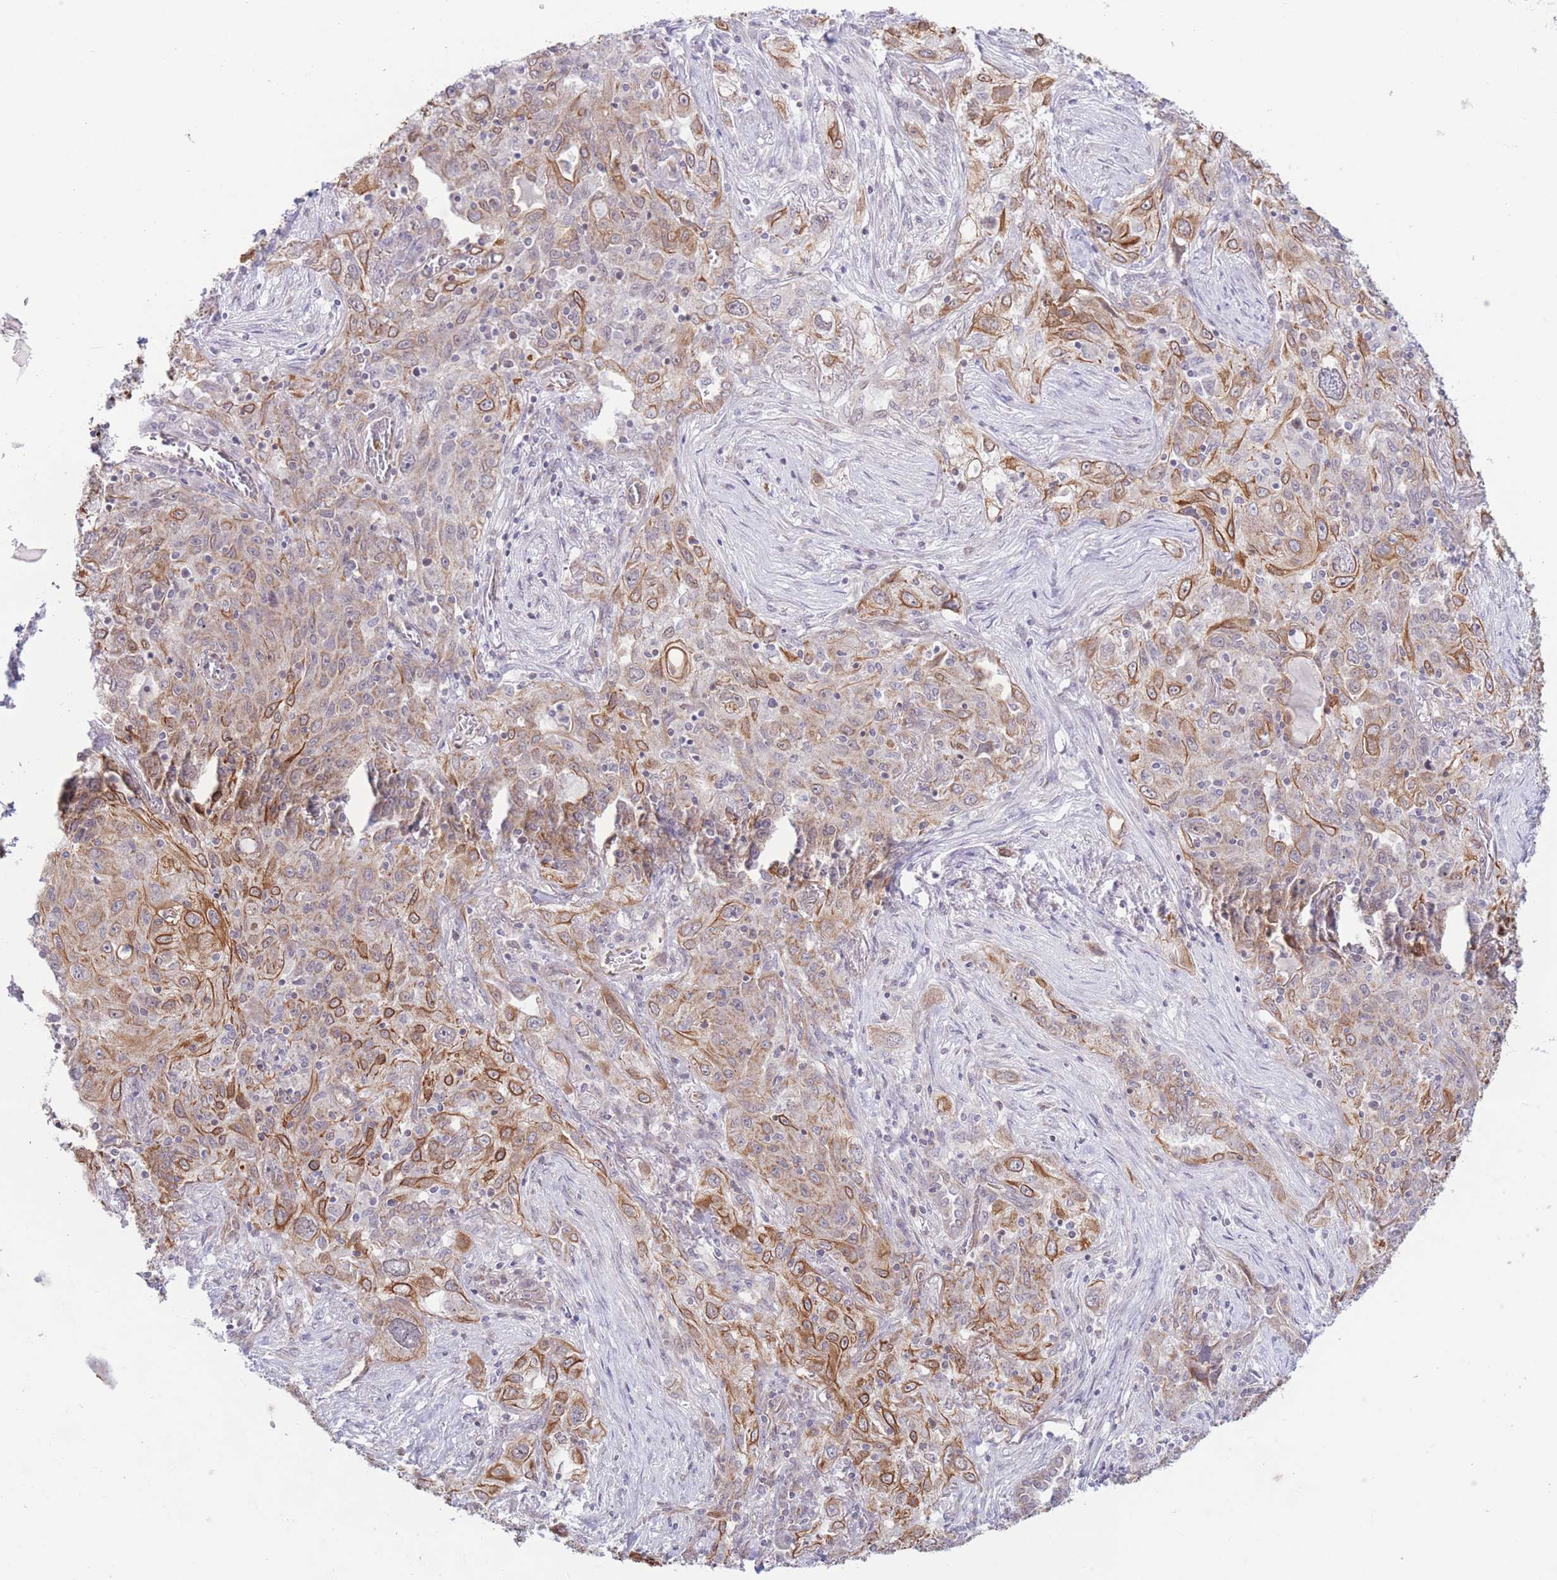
{"staining": {"intensity": "moderate", "quantity": "25%-75%", "location": "cytoplasmic/membranous"}, "tissue": "lung cancer", "cell_type": "Tumor cells", "image_type": "cancer", "snomed": [{"axis": "morphology", "description": "Squamous cell carcinoma, NOS"}, {"axis": "topography", "description": "Lung"}], "caption": "DAB immunohistochemical staining of squamous cell carcinoma (lung) exhibits moderate cytoplasmic/membranous protein positivity in about 25%-75% of tumor cells.", "gene": "MRPS31", "patient": {"sex": "female", "age": 69}}